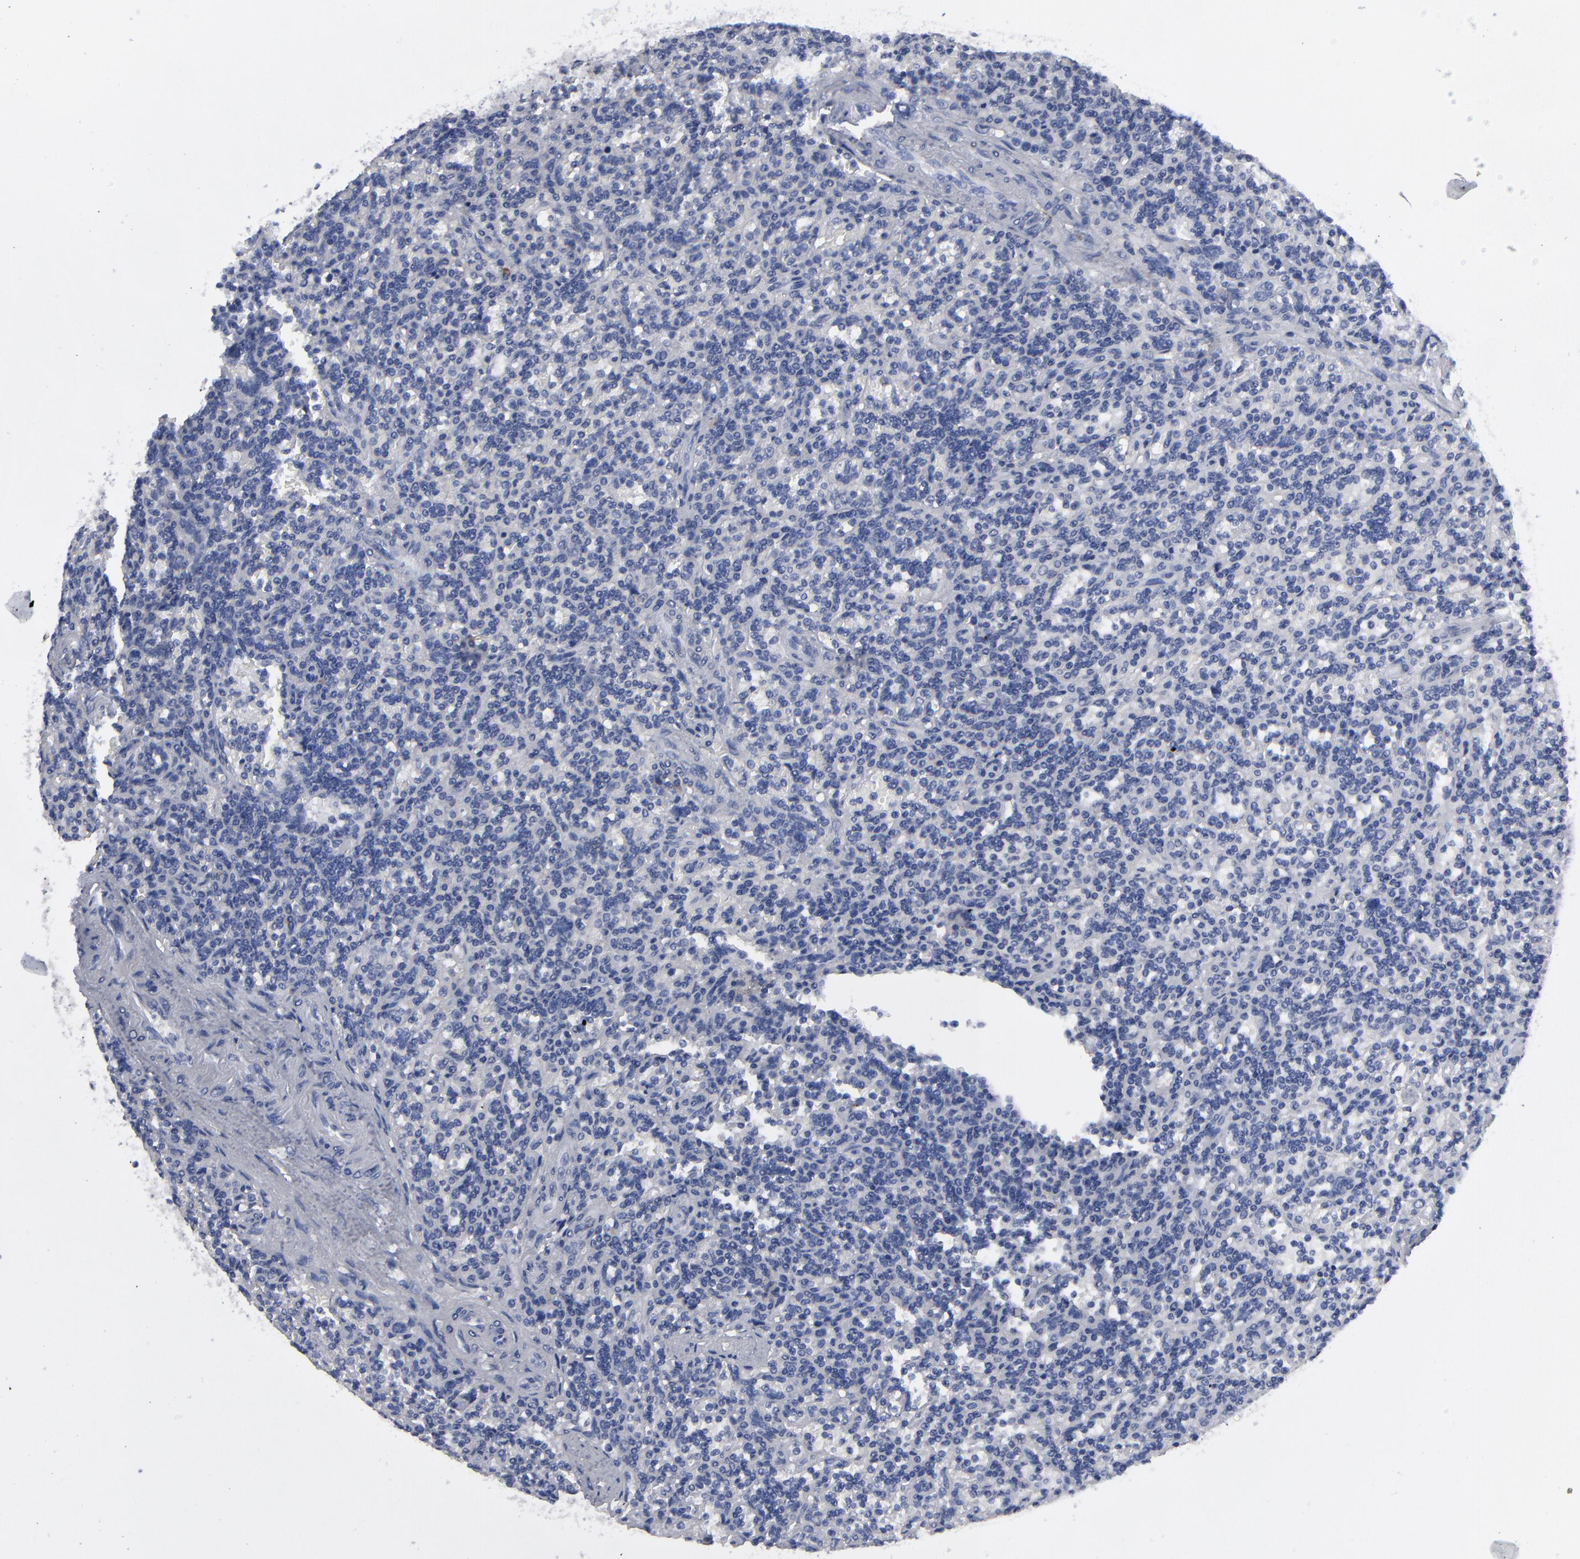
{"staining": {"intensity": "negative", "quantity": "none", "location": "none"}, "tissue": "lymphoma", "cell_type": "Tumor cells", "image_type": "cancer", "snomed": [{"axis": "morphology", "description": "Malignant lymphoma, non-Hodgkin's type, Low grade"}, {"axis": "topography", "description": "Spleen"}], "caption": "An image of human low-grade malignant lymphoma, non-Hodgkin's type is negative for staining in tumor cells.", "gene": "CCDC80", "patient": {"sex": "male", "age": 73}}